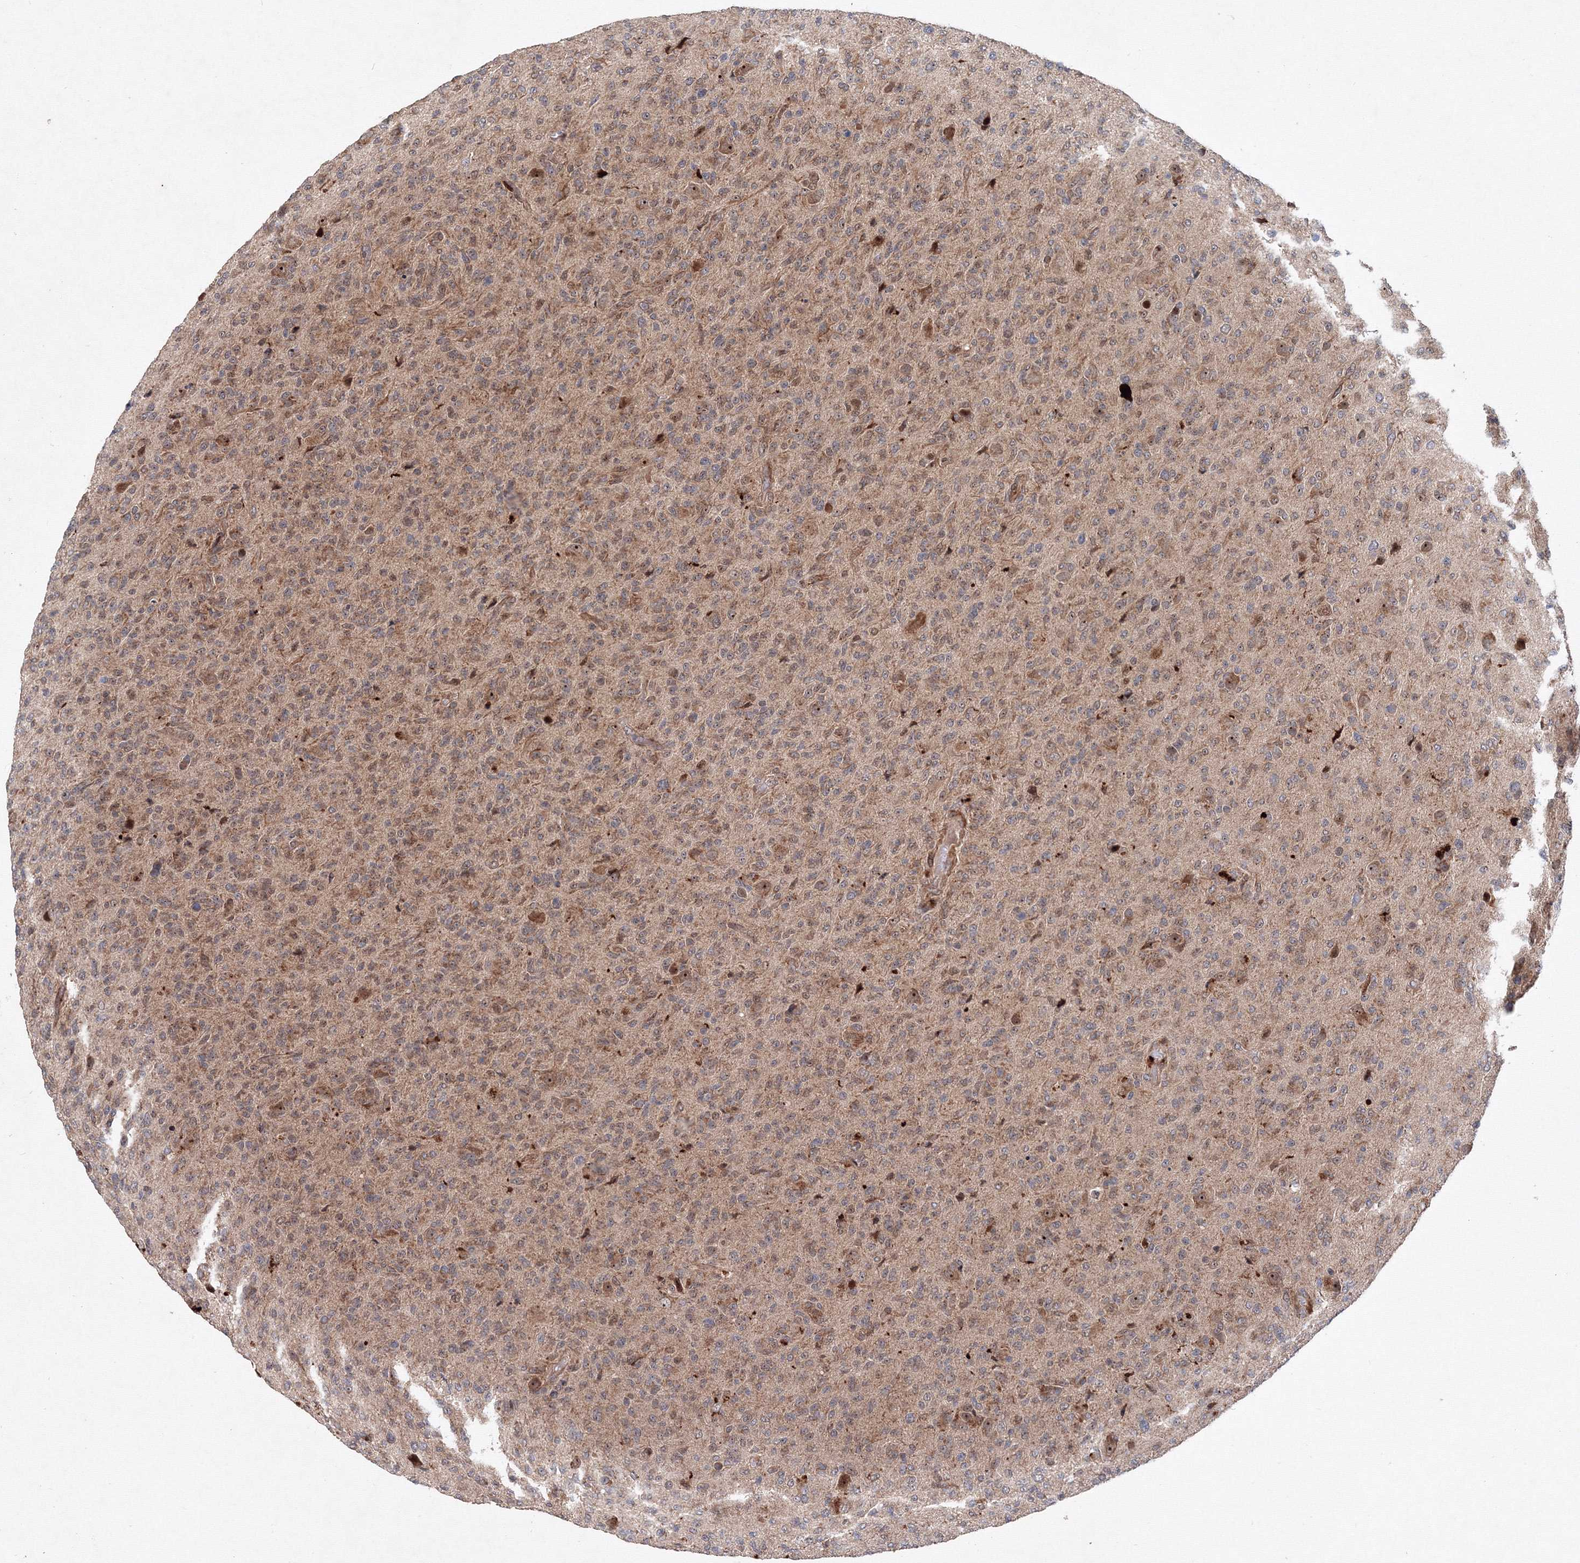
{"staining": {"intensity": "moderate", "quantity": "25%-75%", "location": "cytoplasmic/membranous,nuclear"}, "tissue": "glioma", "cell_type": "Tumor cells", "image_type": "cancer", "snomed": [{"axis": "morphology", "description": "Glioma, malignant, High grade"}, {"axis": "topography", "description": "Brain"}], "caption": "Brown immunohistochemical staining in human glioma reveals moderate cytoplasmic/membranous and nuclear expression in about 25%-75% of tumor cells.", "gene": "ANKAR", "patient": {"sex": "female", "age": 57}}